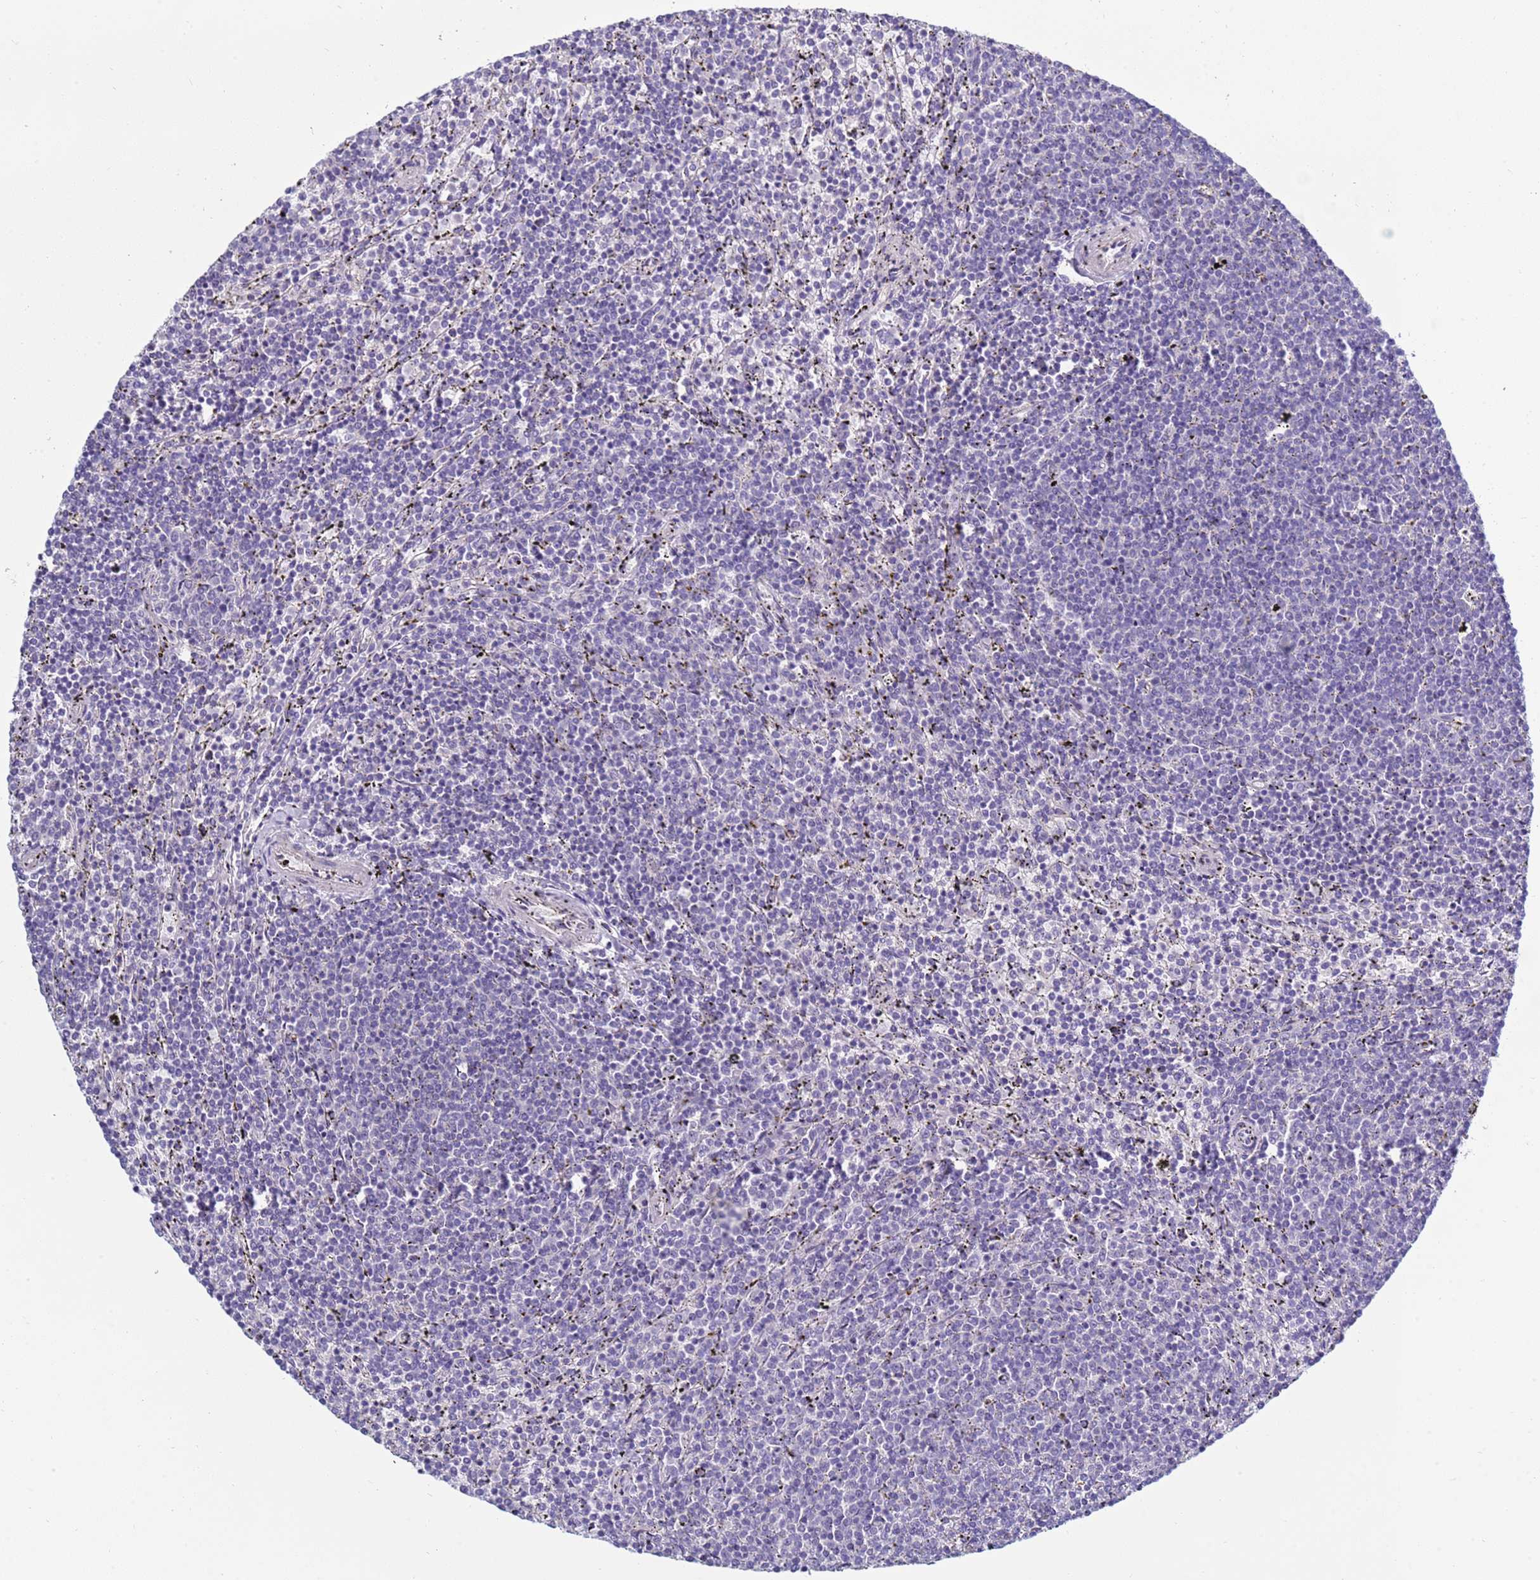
{"staining": {"intensity": "negative", "quantity": "none", "location": "none"}, "tissue": "lymphoma", "cell_type": "Tumor cells", "image_type": "cancer", "snomed": [{"axis": "morphology", "description": "Malignant lymphoma, non-Hodgkin's type, Low grade"}, {"axis": "topography", "description": "Spleen"}], "caption": "DAB (3,3'-diaminobenzidine) immunohistochemical staining of human malignant lymphoma, non-Hodgkin's type (low-grade) shows no significant staining in tumor cells.", "gene": "TRIM51", "patient": {"sex": "female", "age": 50}}